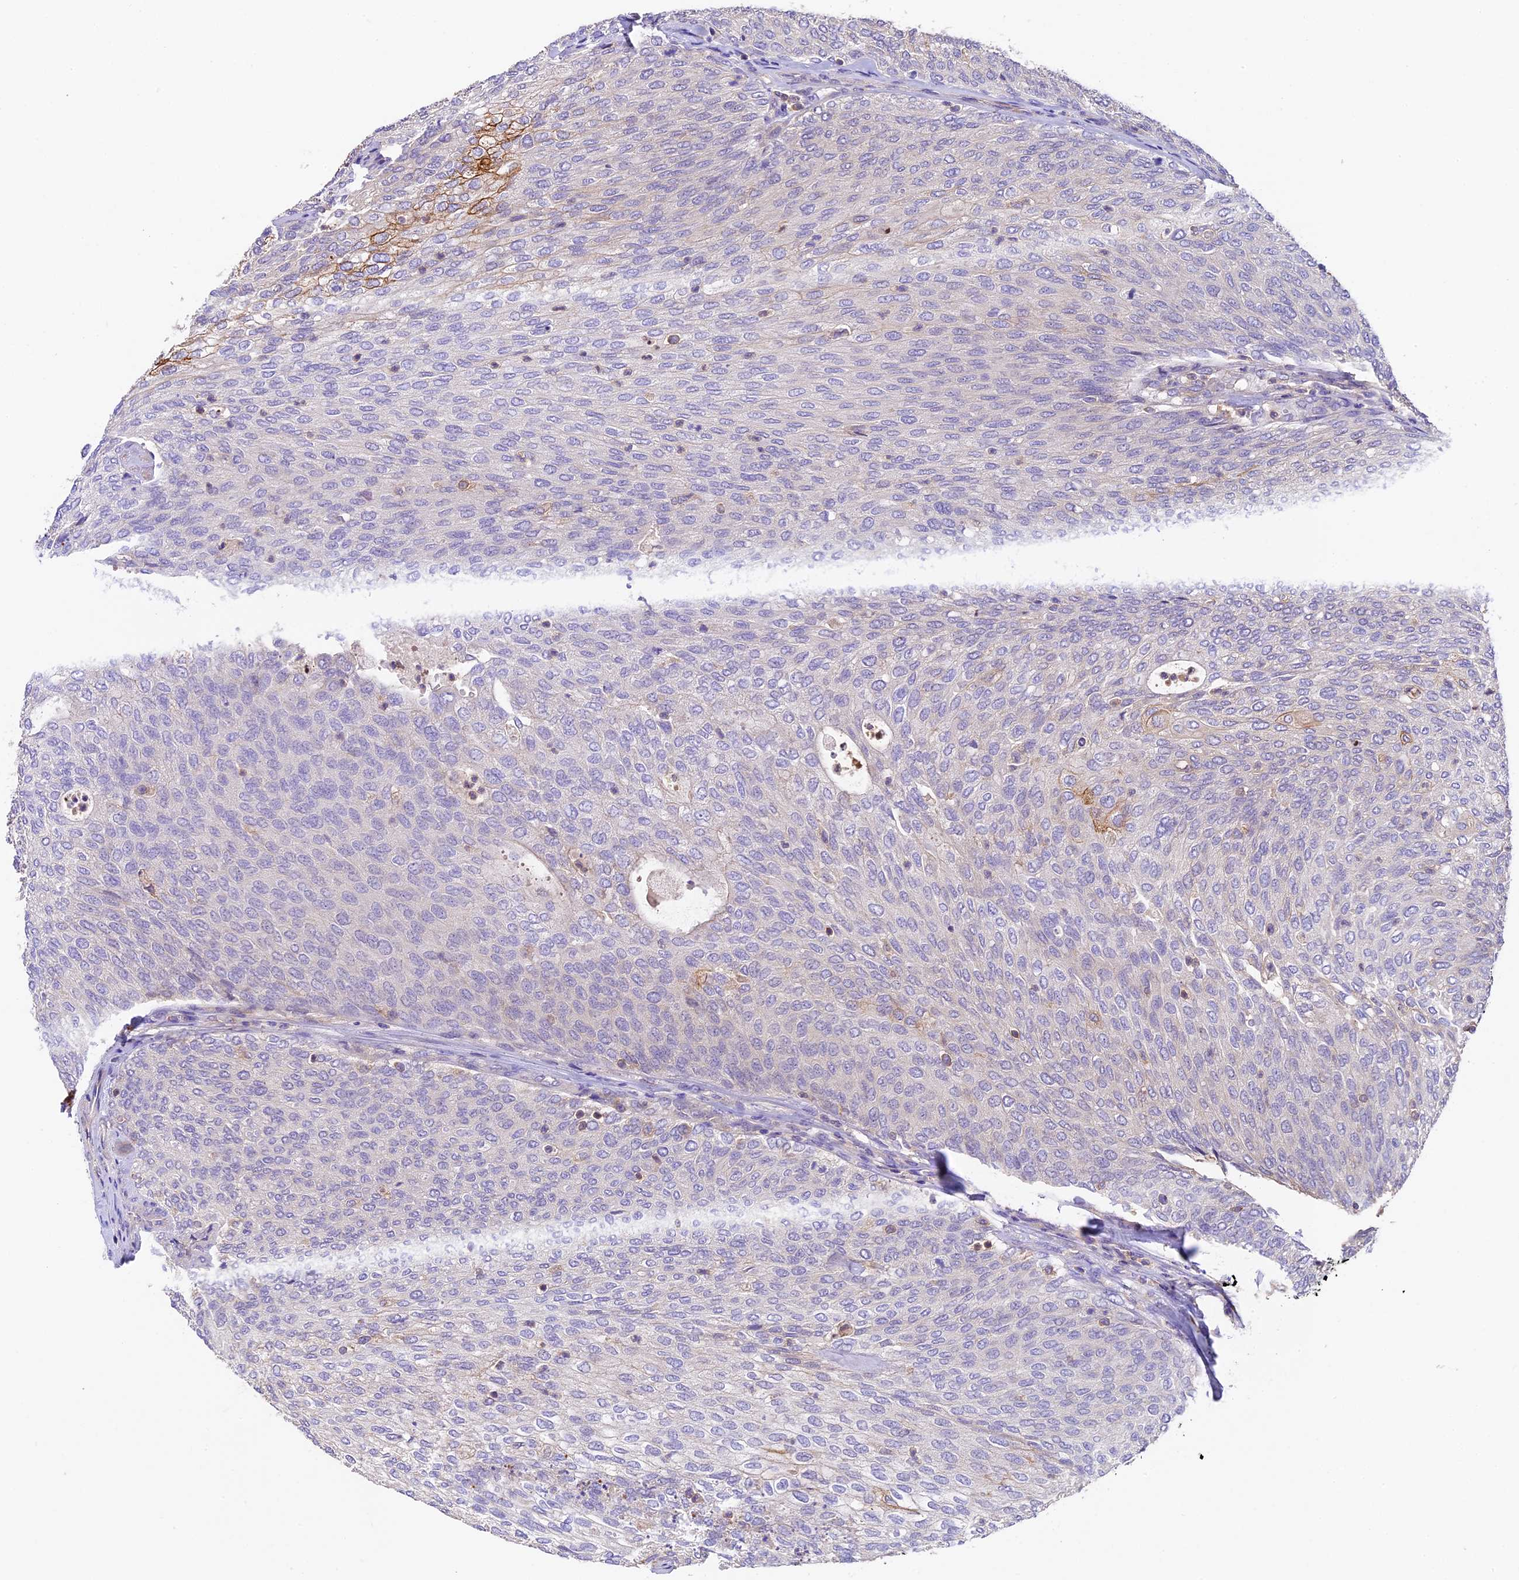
{"staining": {"intensity": "negative", "quantity": "none", "location": "none"}, "tissue": "urothelial cancer", "cell_type": "Tumor cells", "image_type": "cancer", "snomed": [{"axis": "morphology", "description": "Urothelial carcinoma, Low grade"}, {"axis": "topography", "description": "Urinary bladder"}], "caption": "Immunohistochemistry (IHC) image of neoplastic tissue: human low-grade urothelial carcinoma stained with DAB (3,3'-diaminobenzidine) displays no significant protein positivity in tumor cells.", "gene": "TBC1D1", "patient": {"sex": "female", "age": 79}}